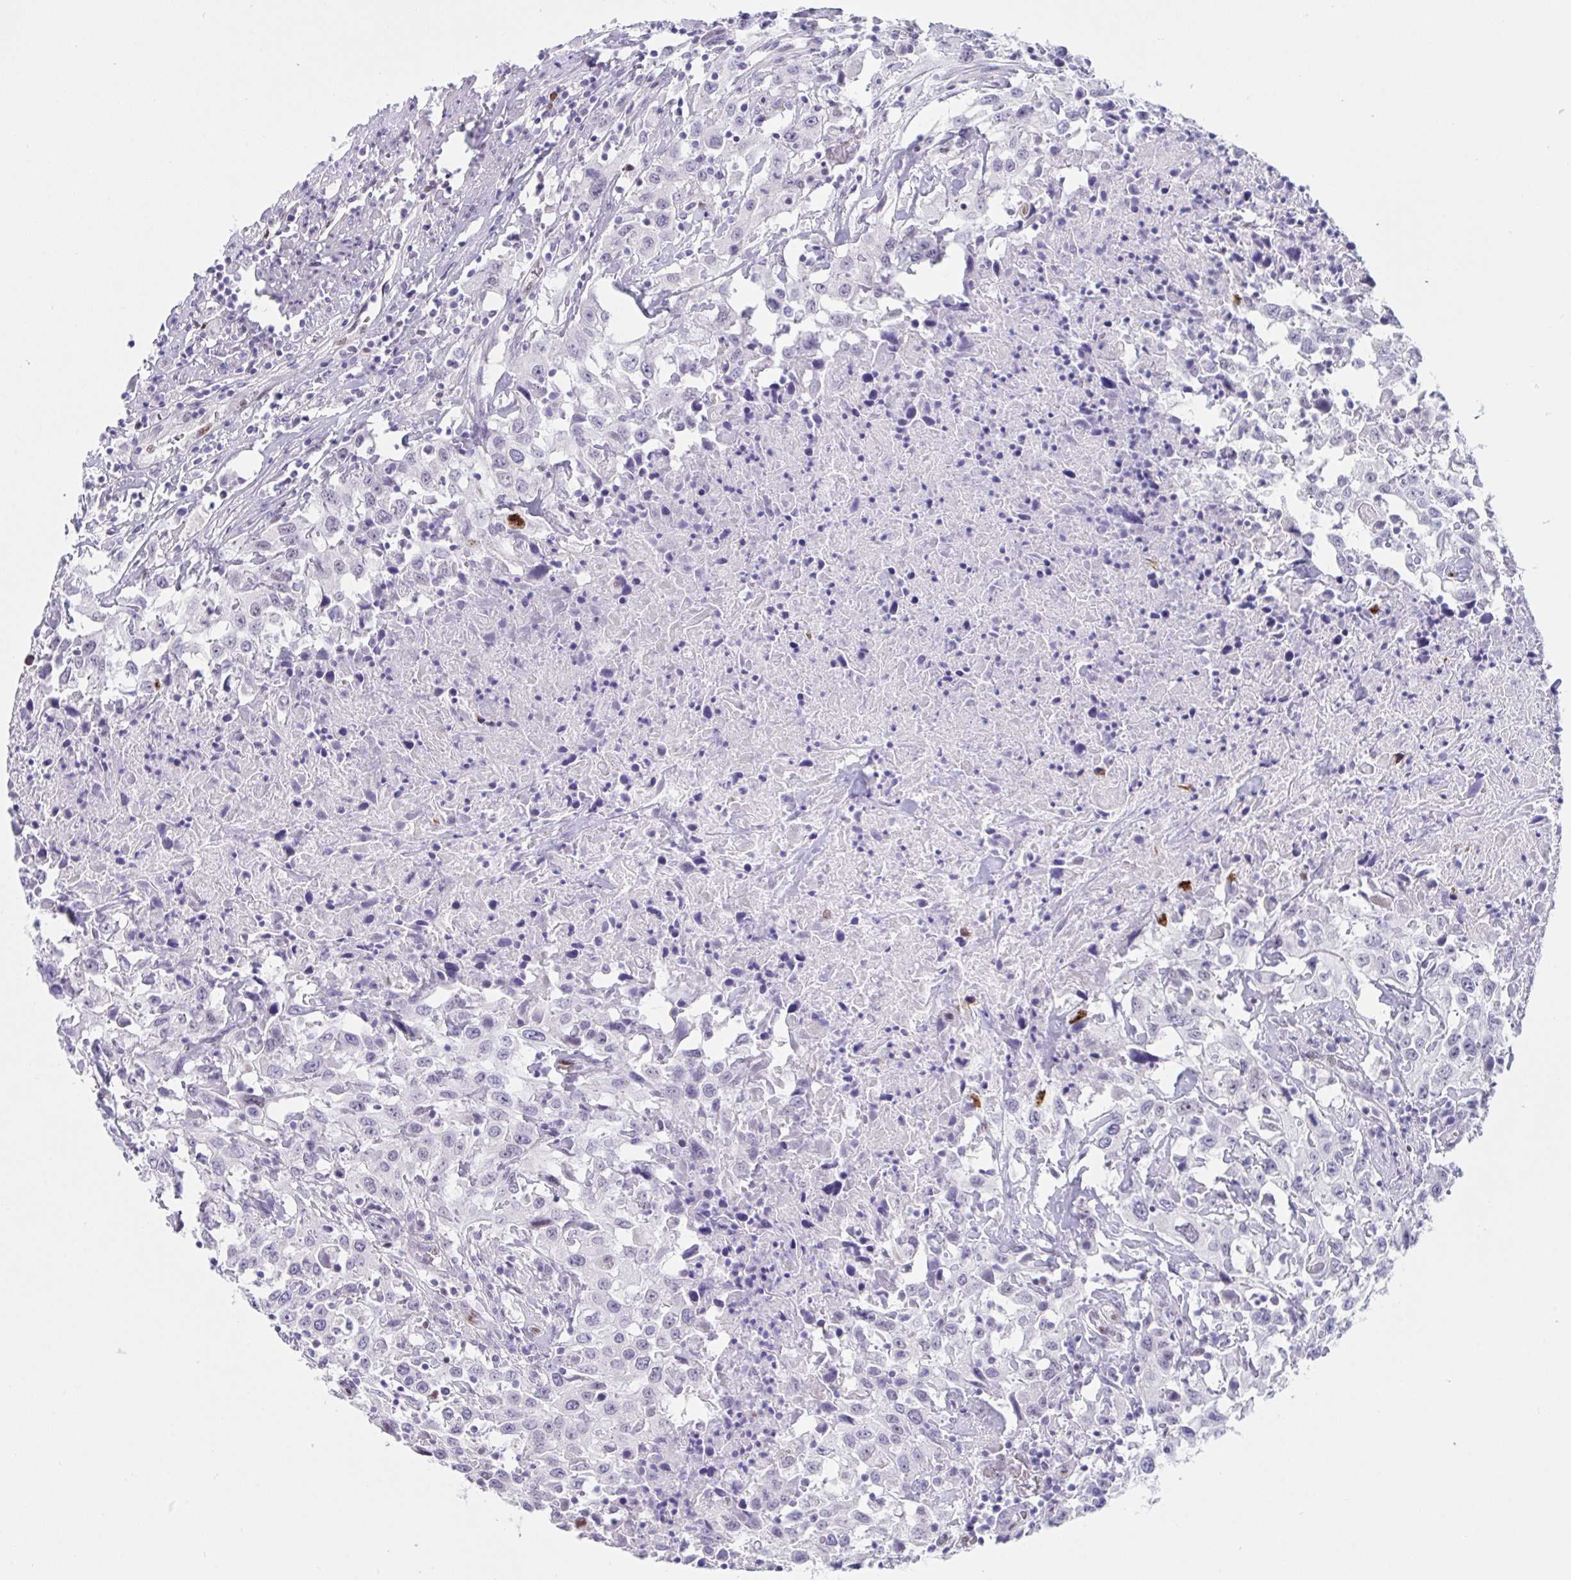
{"staining": {"intensity": "negative", "quantity": "none", "location": "none"}, "tissue": "urothelial cancer", "cell_type": "Tumor cells", "image_type": "cancer", "snomed": [{"axis": "morphology", "description": "Urothelial carcinoma, High grade"}, {"axis": "topography", "description": "Urinary bladder"}], "caption": "There is no significant positivity in tumor cells of urothelial cancer.", "gene": "IKZF2", "patient": {"sex": "male", "age": 61}}